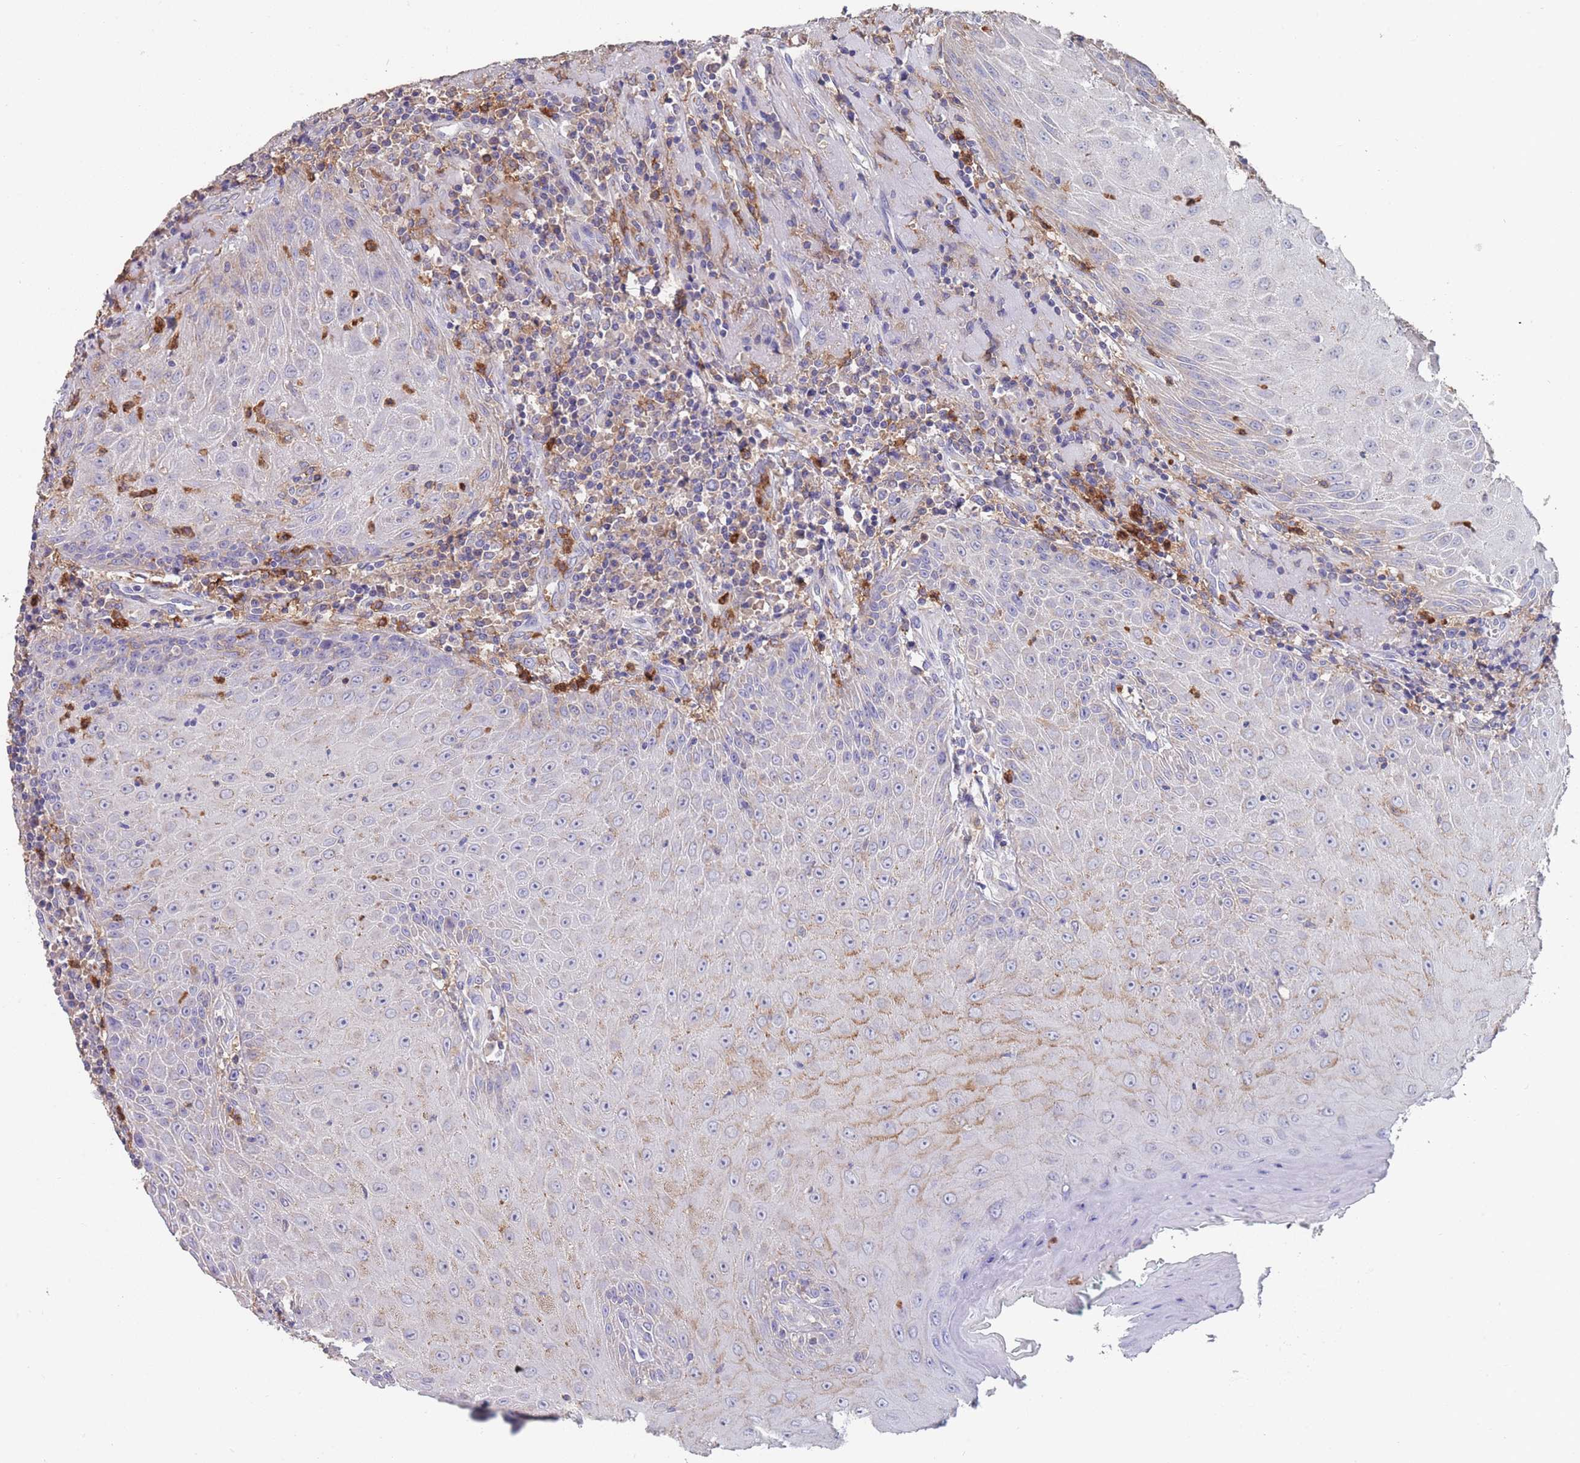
{"staining": {"intensity": "weak", "quantity": "<25%", "location": "cytoplasmic/membranous"}, "tissue": "head and neck cancer", "cell_type": "Tumor cells", "image_type": "cancer", "snomed": [{"axis": "morphology", "description": "Normal tissue, NOS"}, {"axis": "morphology", "description": "Squamous cell carcinoma, NOS"}, {"axis": "topography", "description": "Oral tissue"}, {"axis": "topography", "description": "Head-Neck"}], "caption": "This is a photomicrograph of immunohistochemistry staining of head and neck cancer, which shows no expression in tumor cells.", "gene": "CLEC12A", "patient": {"sex": "female", "age": 70}}